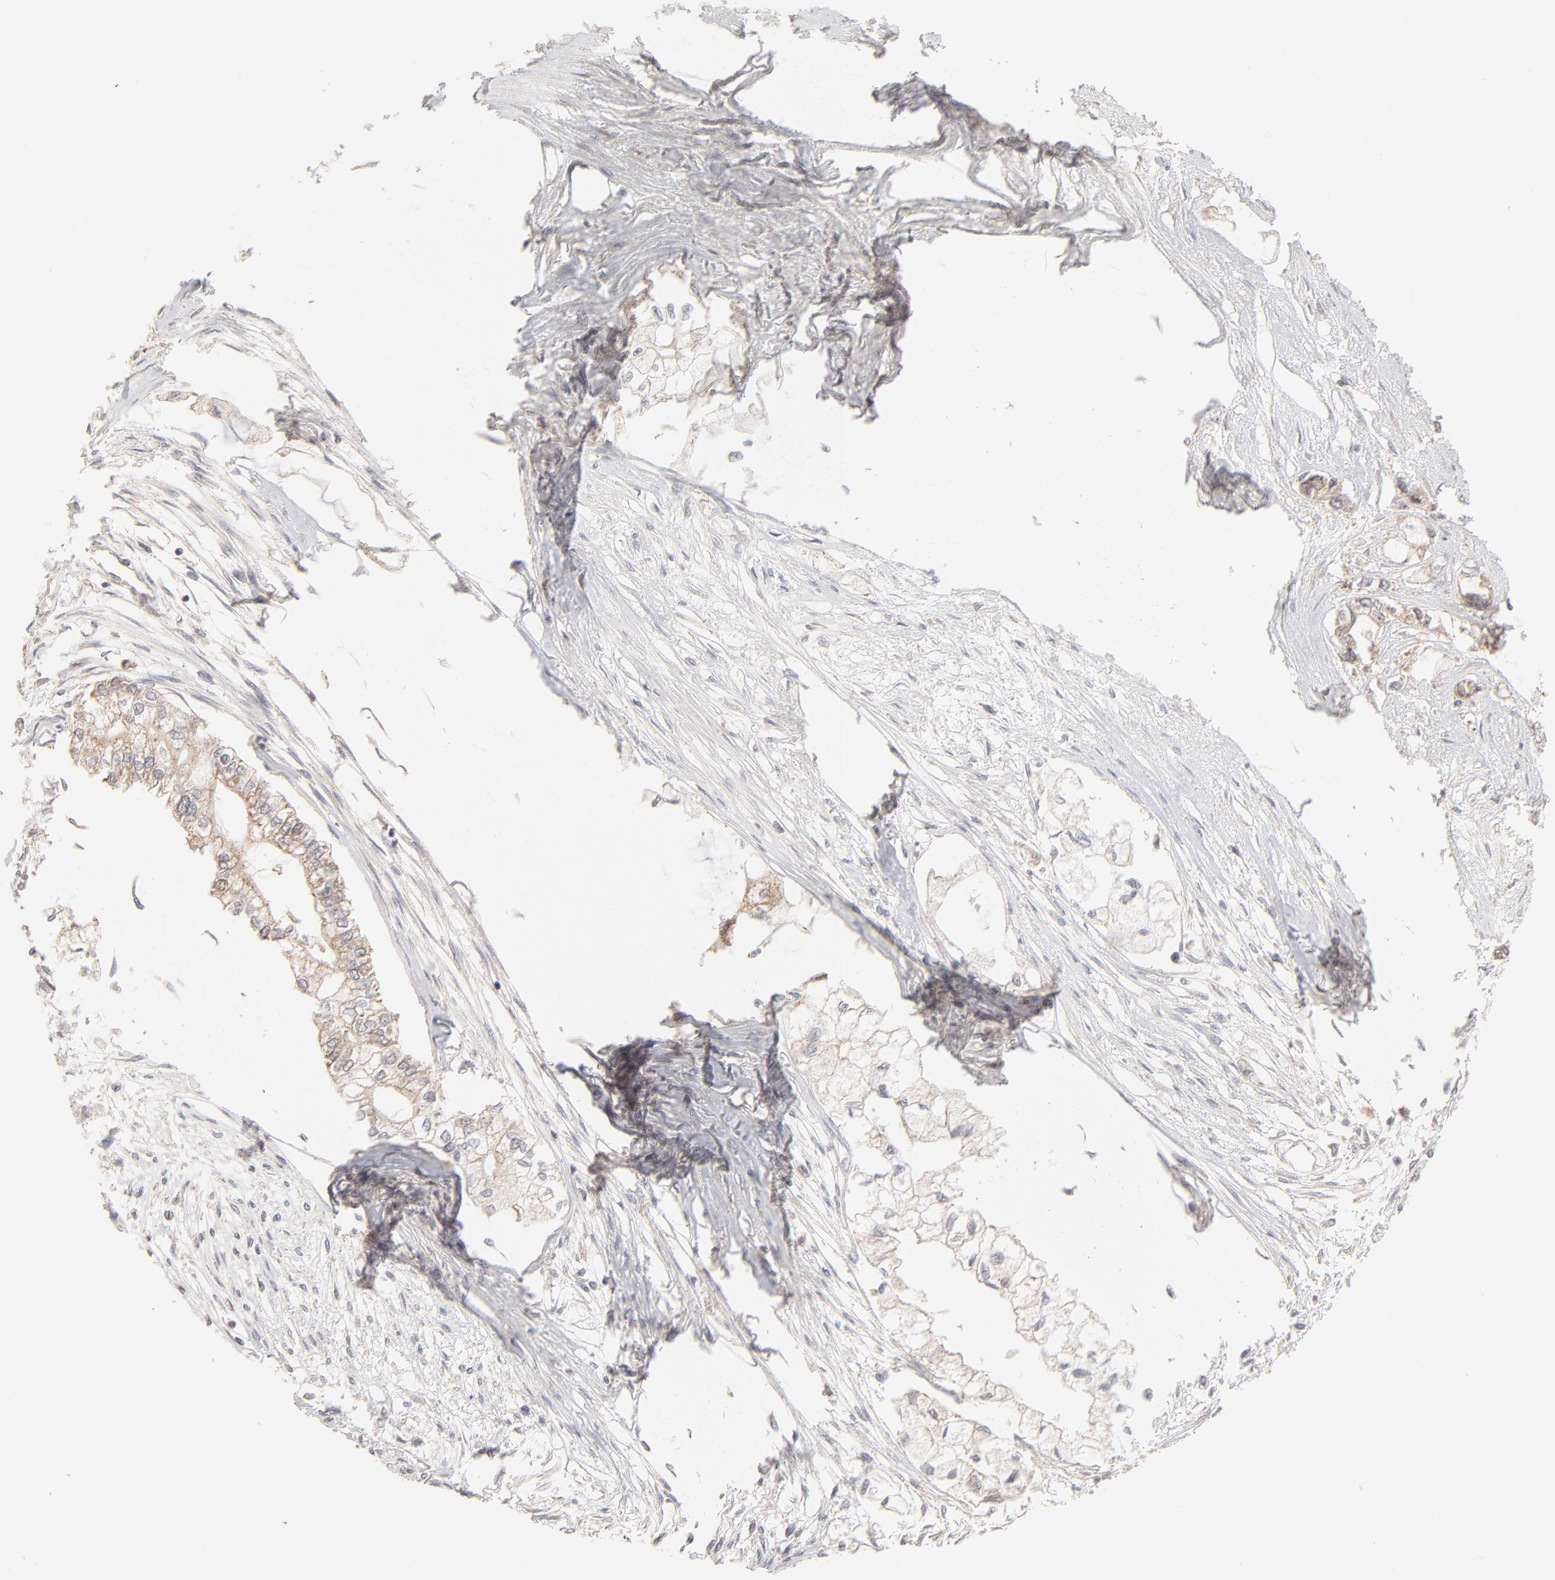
{"staining": {"intensity": "weak", "quantity": ">75%", "location": "cytoplasmic/membranous"}, "tissue": "pancreatic cancer", "cell_type": "Tumor cells", "image_type": "cancer", "snomed": [{"axis": "morphology", "description": "Adenocarcinoma, NOS"}, {"axis": "topography", "description": "Pancreas"}], "caption": "This micrograph exhibits immunohistochemistry (IHC) staining of pancreatic cancer (adenocarcinoma), with low weak cytoplasmic/membranous expression in approximately >75% of tumor cells.", "gene": "ARIH1", "patient": {"sex": "male", "age": 79}}